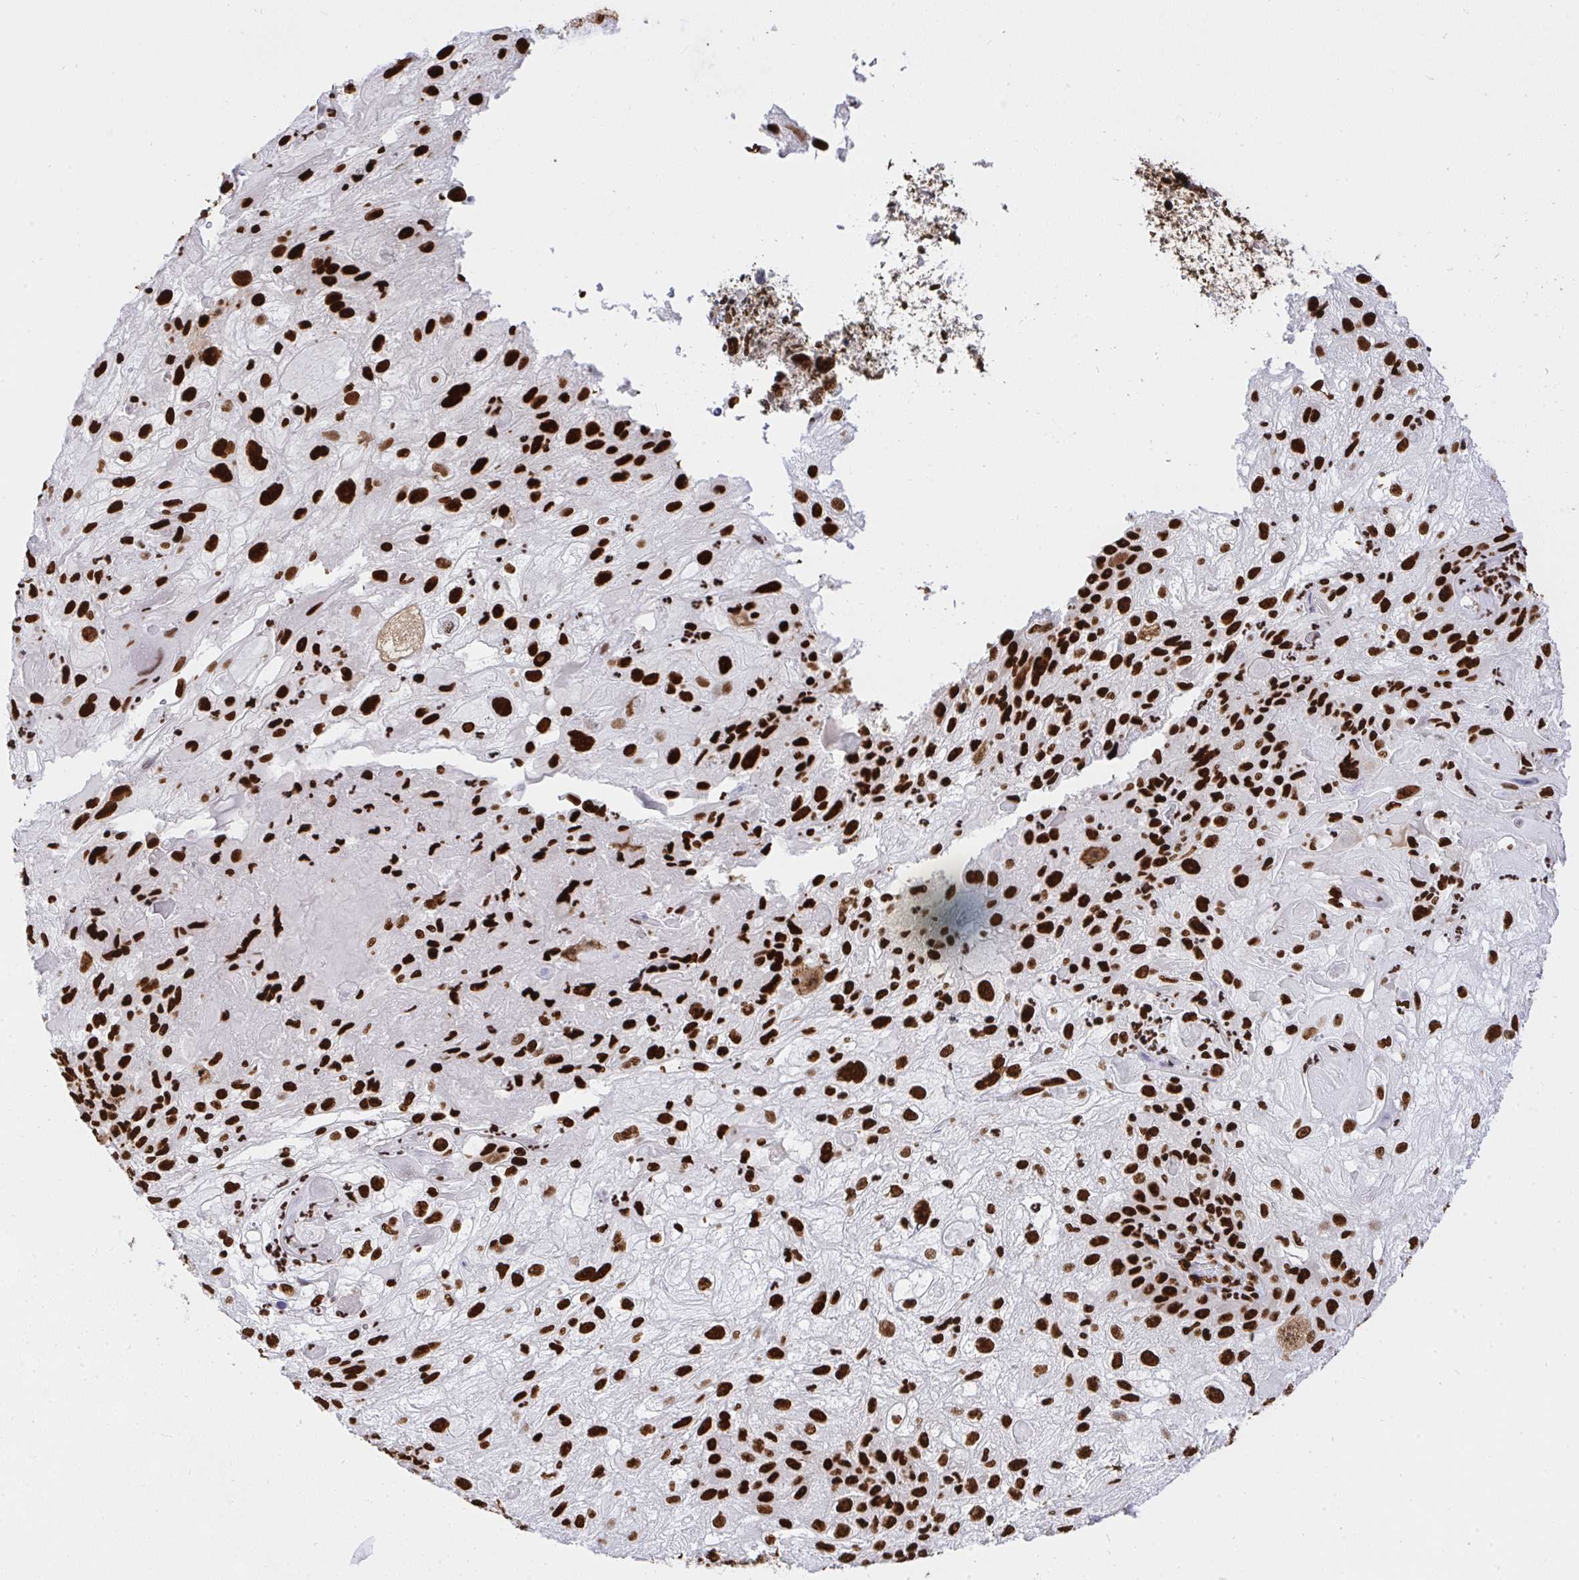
{"staining": {"intensity": "strong", "quantity": ">75%", "location": "nuclear"}, "tissue": "skin cancer", "cell_type": "Tumor cells", "image_type": "cancer", "snomed": [{"axis": "morphology", "description": "Normal tissue, NOS"}, {"axis": "morphology", "description": "Squamous cell carcinoma, NOS"}, {"axis": "topography", "description": "Skin"}], "caption": "Human squamous cell carcinoma (skin) stained with a brown dye displays strong nuclear positive positivity in approximately >75% of tumor cells.", "gene": "HNRNPL", "patient": {"sex": "female", "age": 83}}